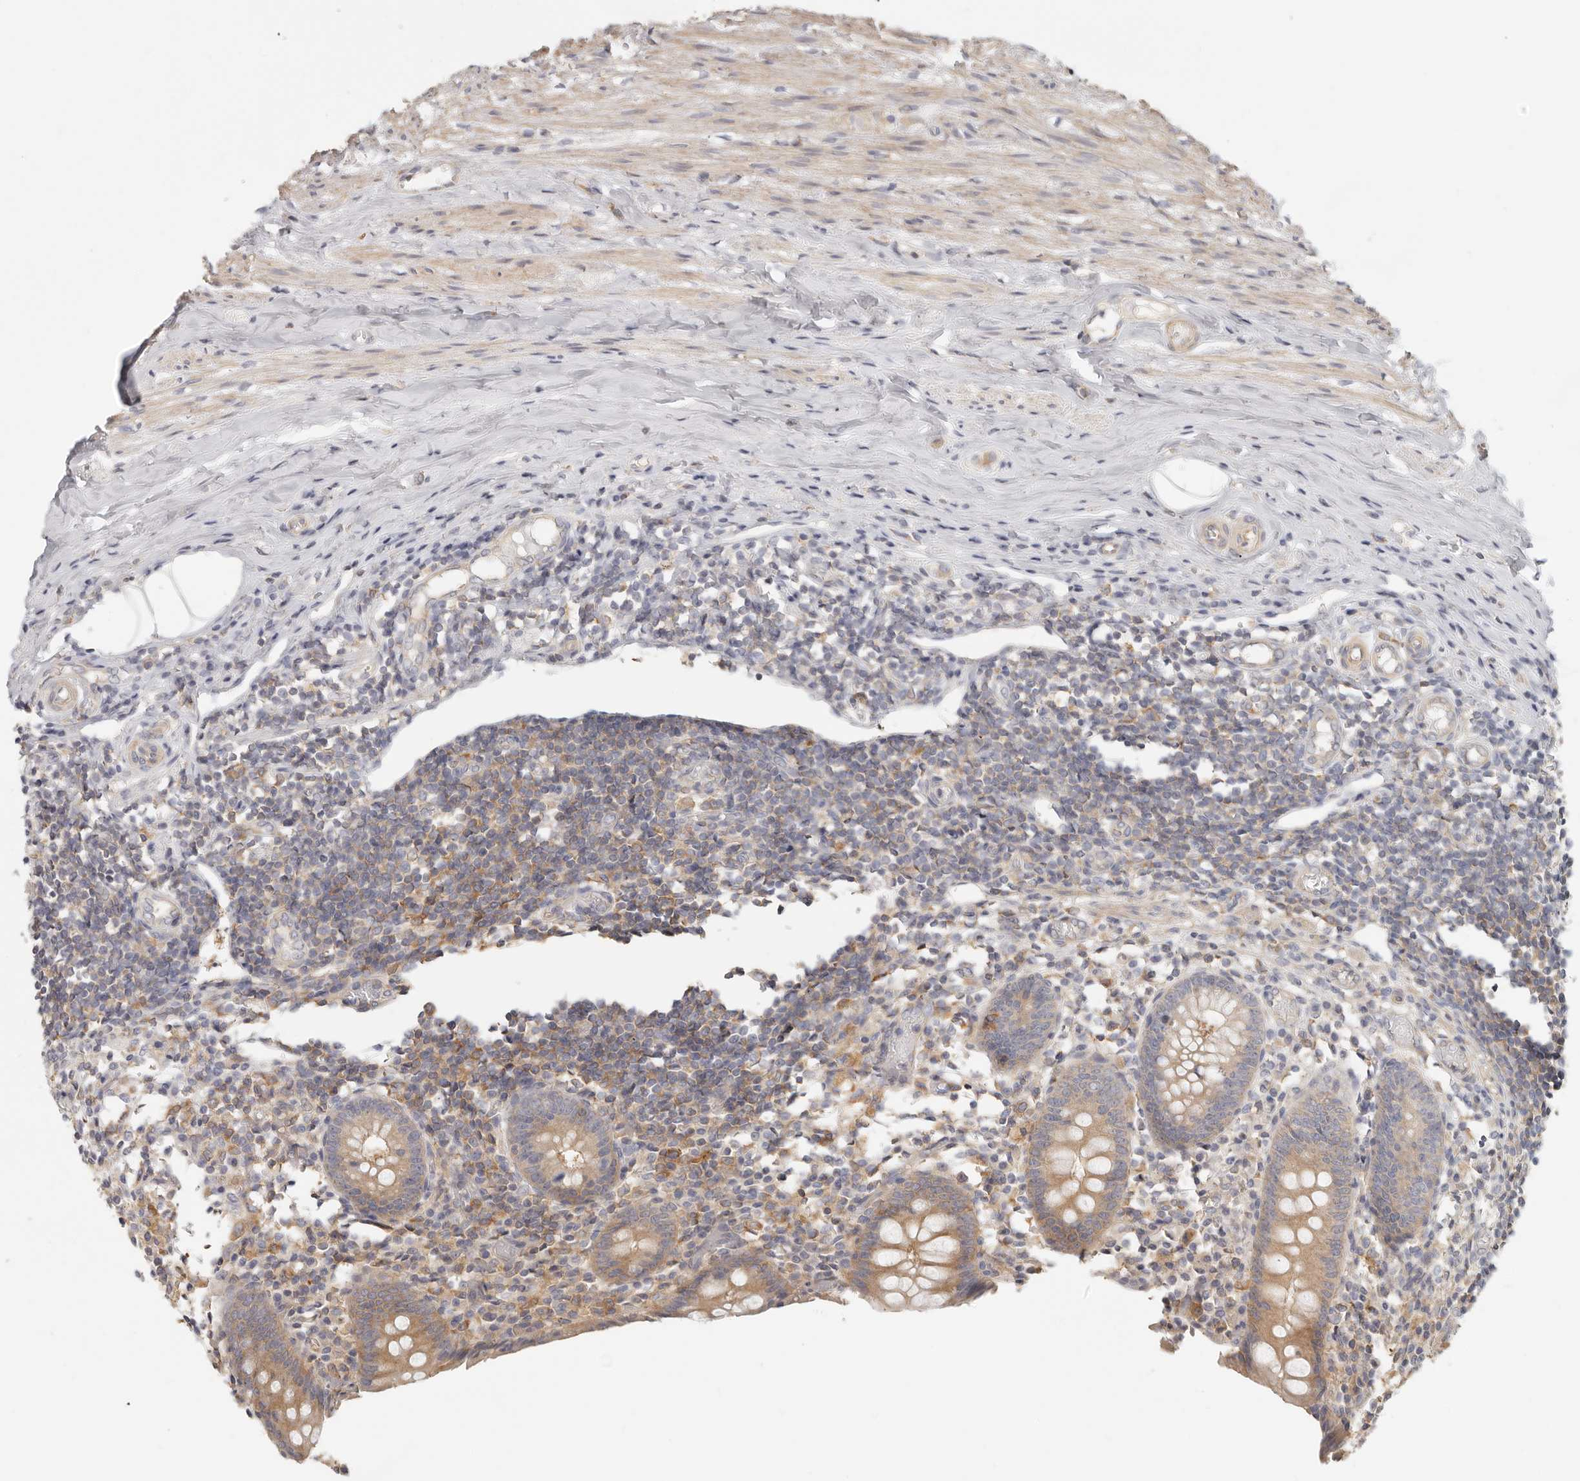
{"staining": {"intensity": "moderate", "quantity": "25%-75%", "location": "cytoplasmic/membranous"}, "tissue": "appendix", "cell_type": "Glandular cells", "image_type": "normal", "snomed": [{"axis": "morphology", "description": "Normal tissue, NOS"}, {"axis": "topography", "description": "Appendix"}], "caption": "Normal appendix was stained to show a protein in brown. There is medium levels of moderate cytoplasmic/membranous positivity in about 25%-75% of glandular cells.", "gene": "ANXA9", "patient": {"sex": "female", "age": 17}}